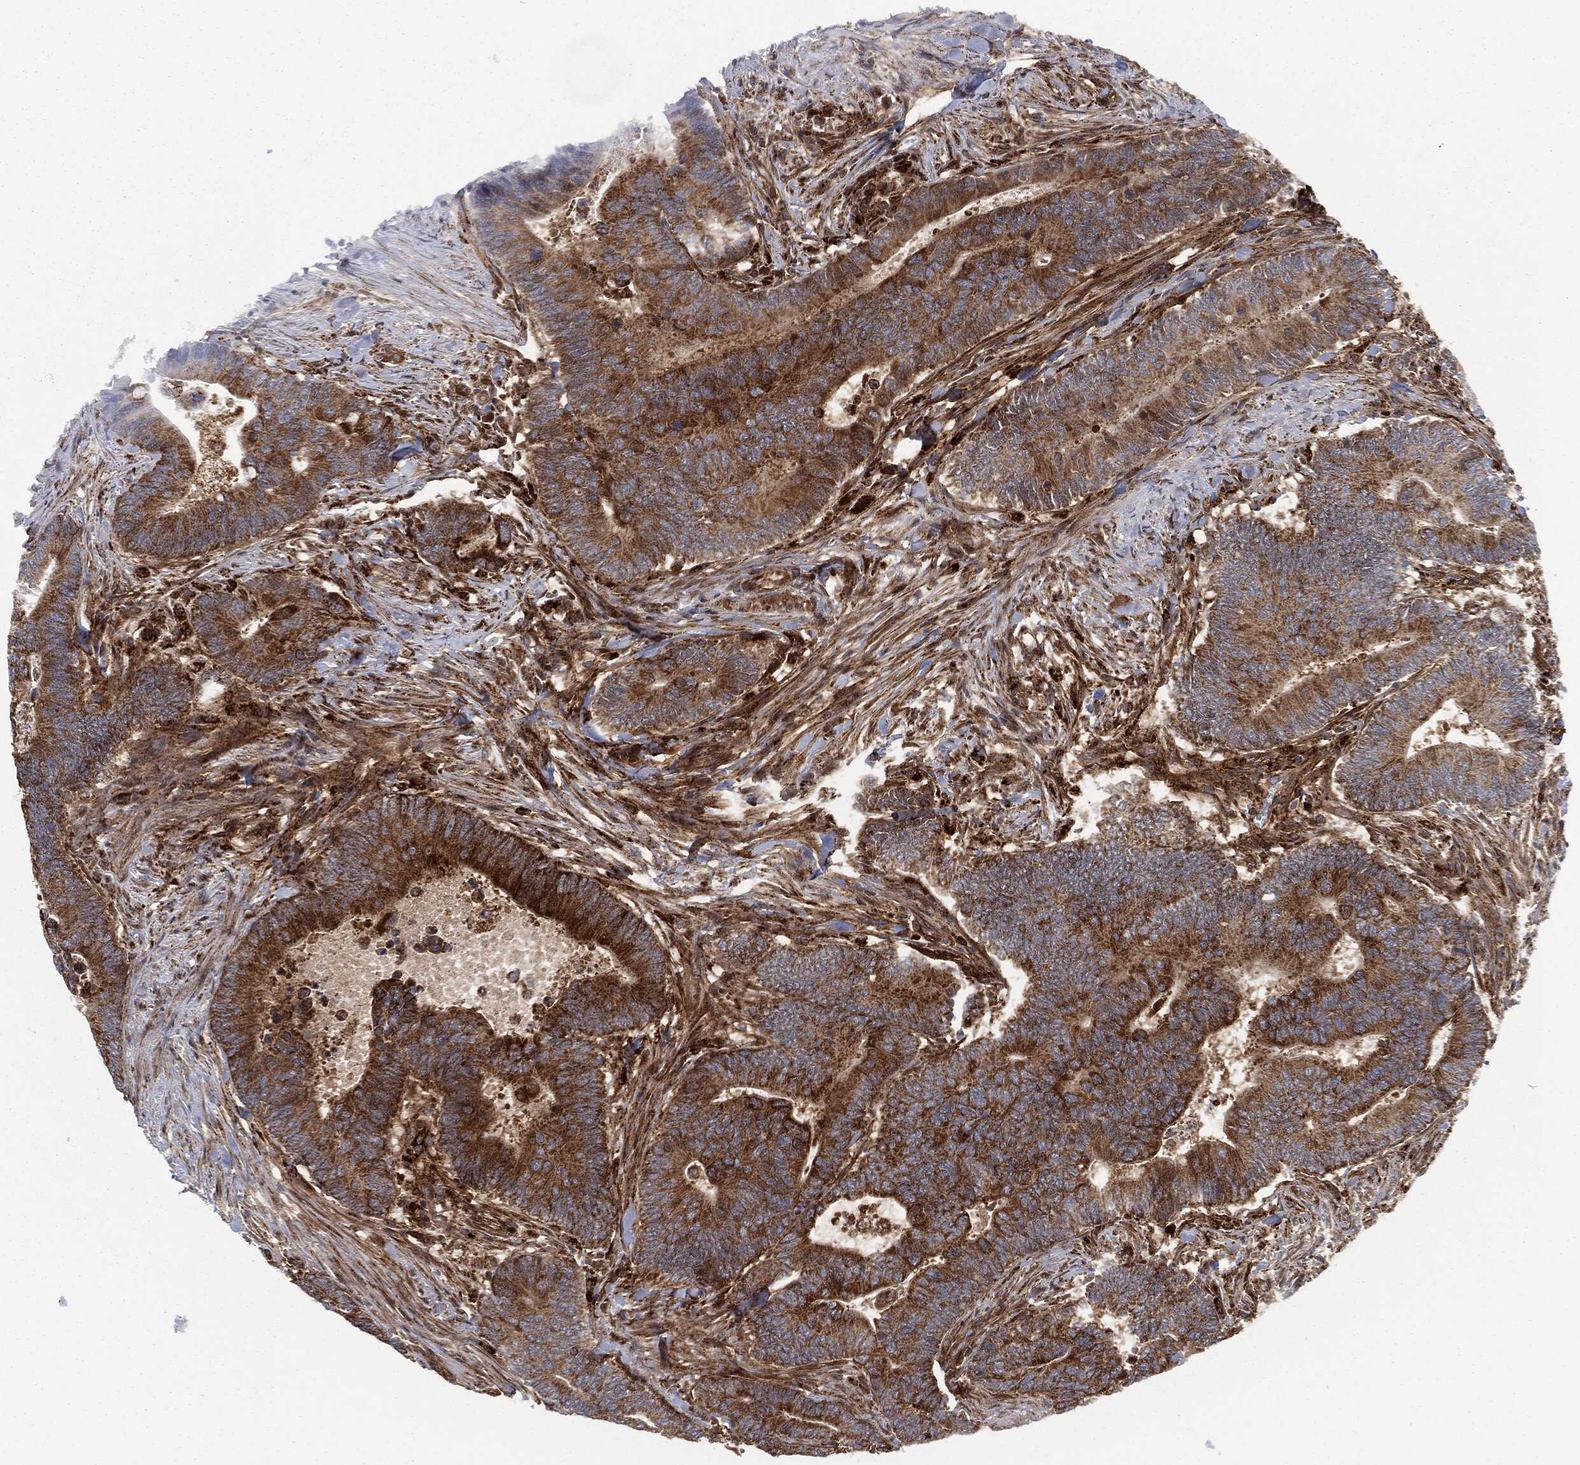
{"staining": {"intensity": "strong", "quantity": ">75%", "location": "cytoplasmic/membranous"}, "tissue": "colorectal cancer", "cell_type": "Tumor cells", "image_type": "cancer", "snomed": [{"axis": "morphology", "description": "Adenocarcinoma, NOS"}, {"axis": "topography", "description": "Colon"}], "caption": "The immunohistochemical stain shows strong cytoplasmic/membranous staining in tumor cells of adenocarcinoma (colorectal) tissue. (DAB IHC with brightfield microscopy, high magnification).", "gene": "RFTN1", "patient": {"sex": "male", "age": 75}}